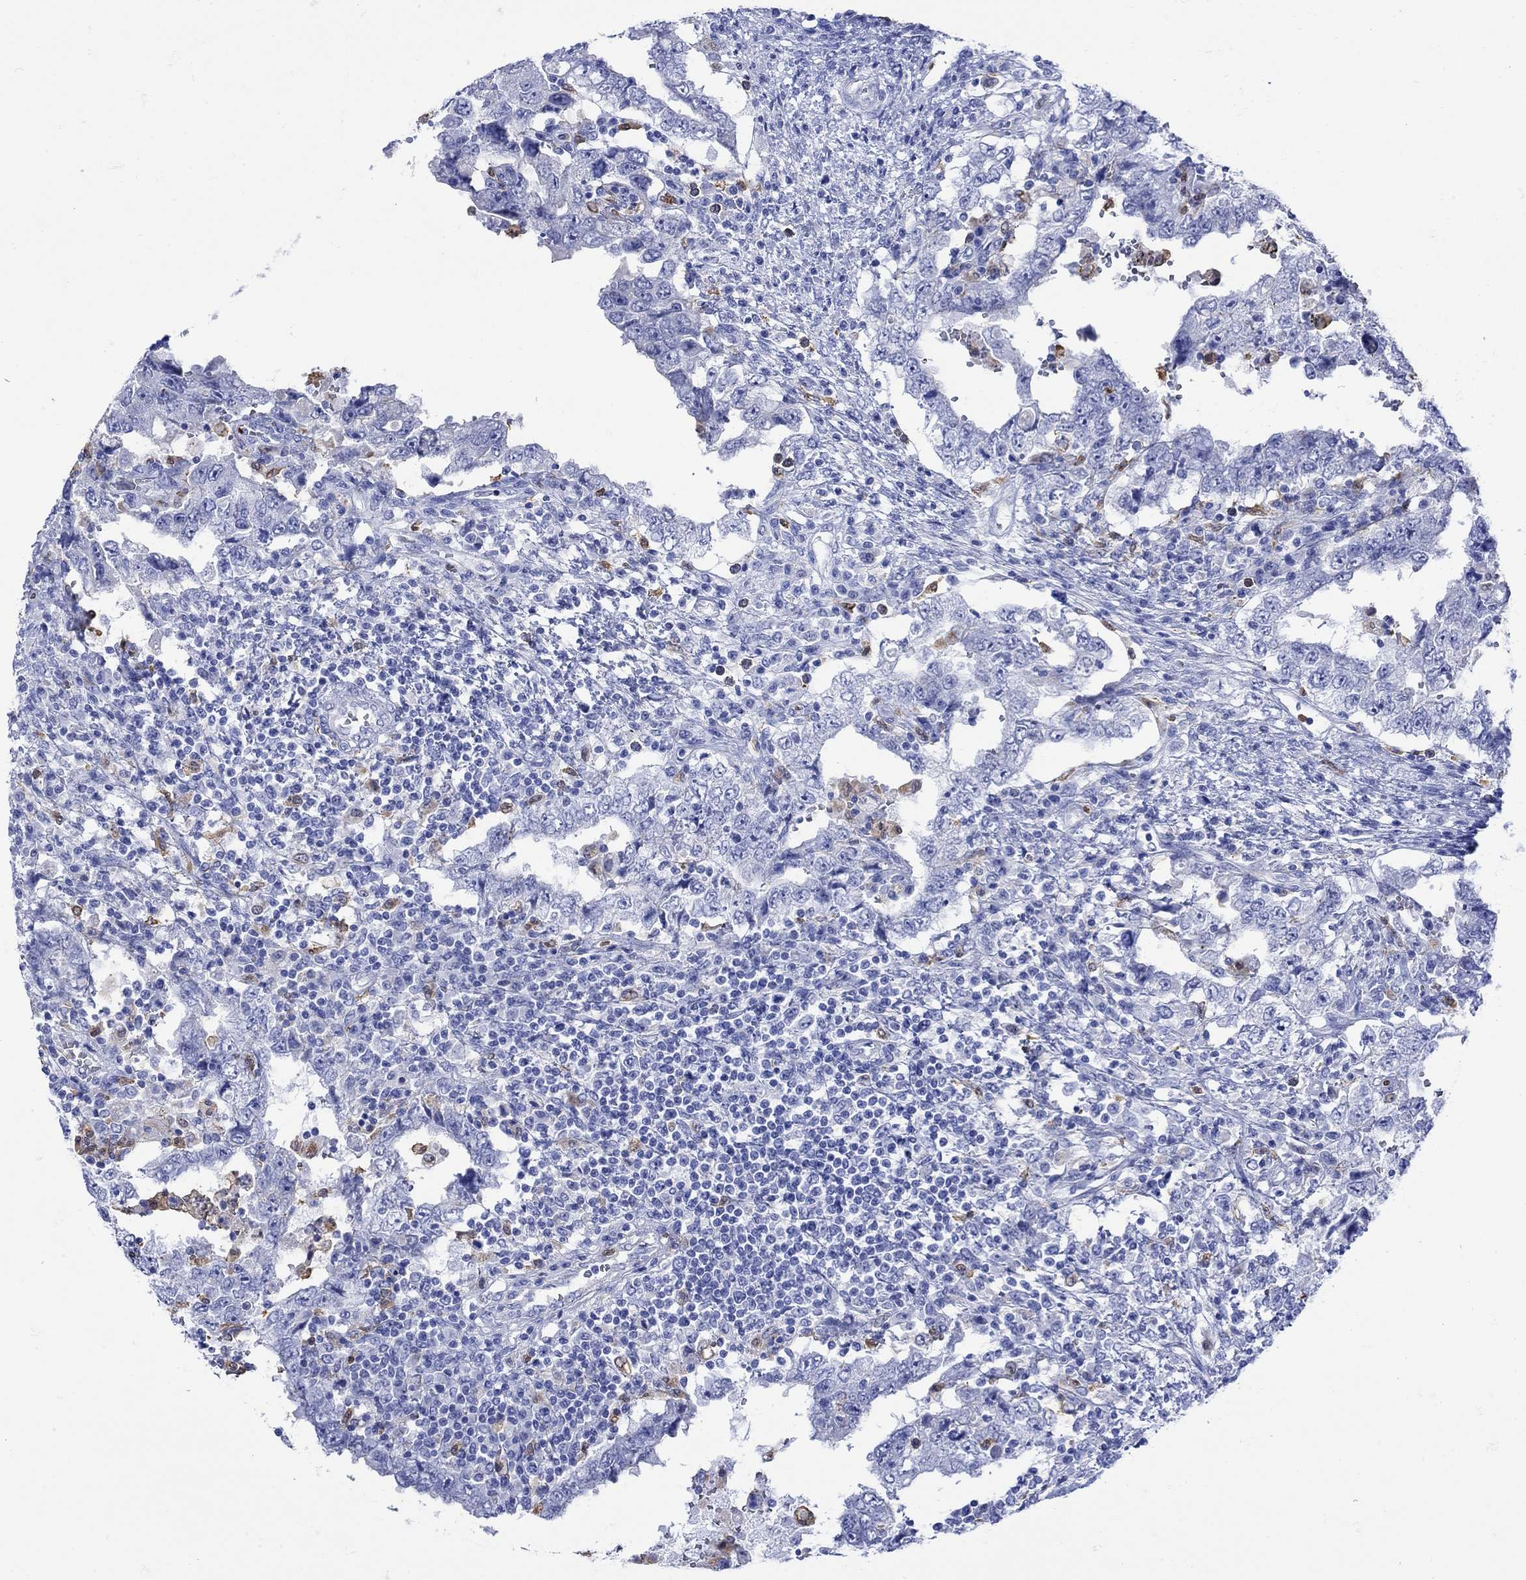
{"staining": {"intensity": "negative", "quantity": "none", "location": "none"}, "tissue": "testis cancer", "cell_type": "Tumor cells", "image_type": "cancer", "snomed": [{"axis": "morphology", "description": "Carcinoma, Embryonal, NOS"}, {"axis": "topography", "description": "Testis"}], "caption": "Immunohistochemical staining of human testis cancer shows no significant expression in tumor cells. Nuclei are stained in blue.", "gene": "LINGO3", "patient": {"sex": "male", "age": 26}}